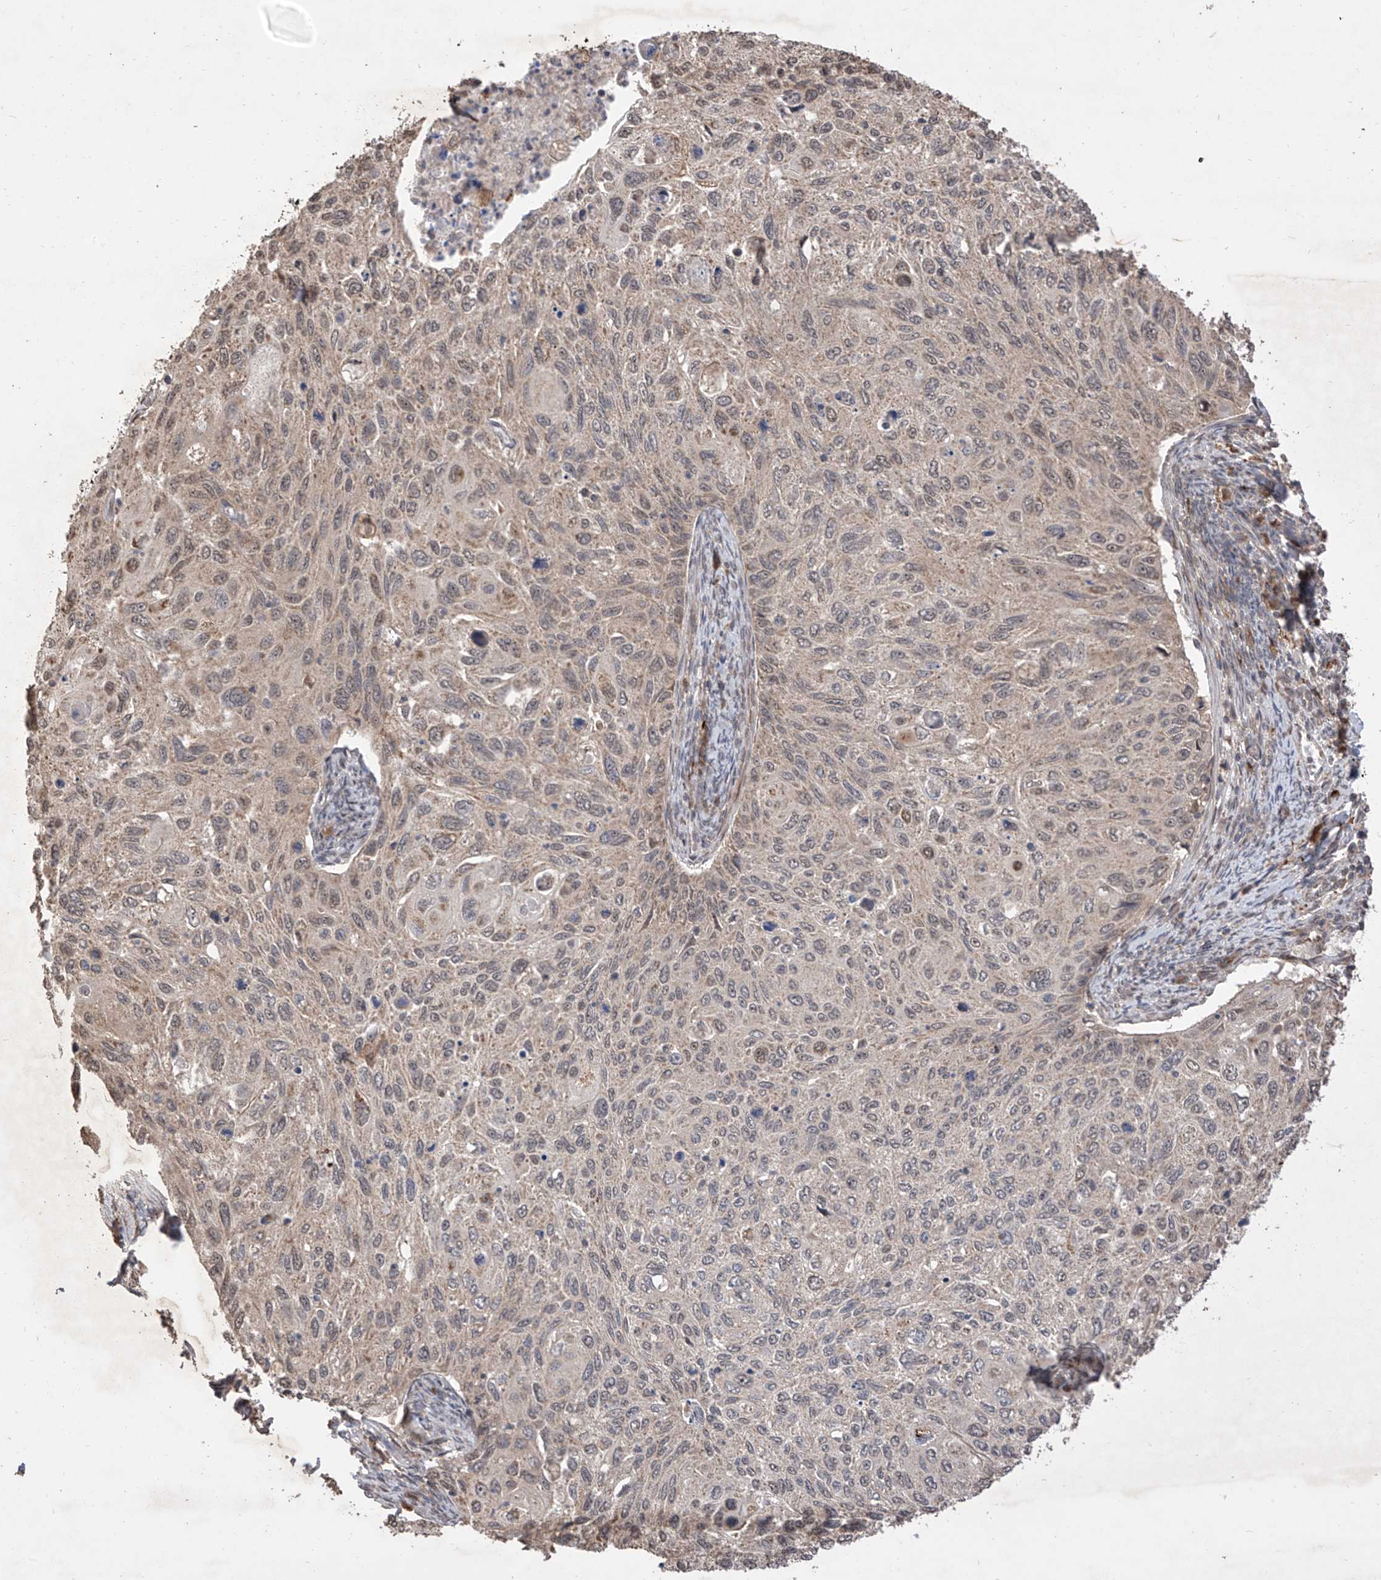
{"staining": {"intensity": "weak", "quantity": "<25%", "location": "cytoplasmic/membranous,nuclear"}, "tissue": "cervical cancer", "cell_type": "Tumor cells", "image_type": "cancer", "snomed": [{"axis": "morphology", "description": "Squamous cell carcinoma, NOS"}, {"axis": "topography", "description": "Cervix"}], "caption": "Human cervical squamous cell carcinoma stained for a protein using immunohistochemistry (IHC) exhibits no expression in tumor cells.", "gene": "LATS1", "patient": {"sex": "female", "age": 70}}